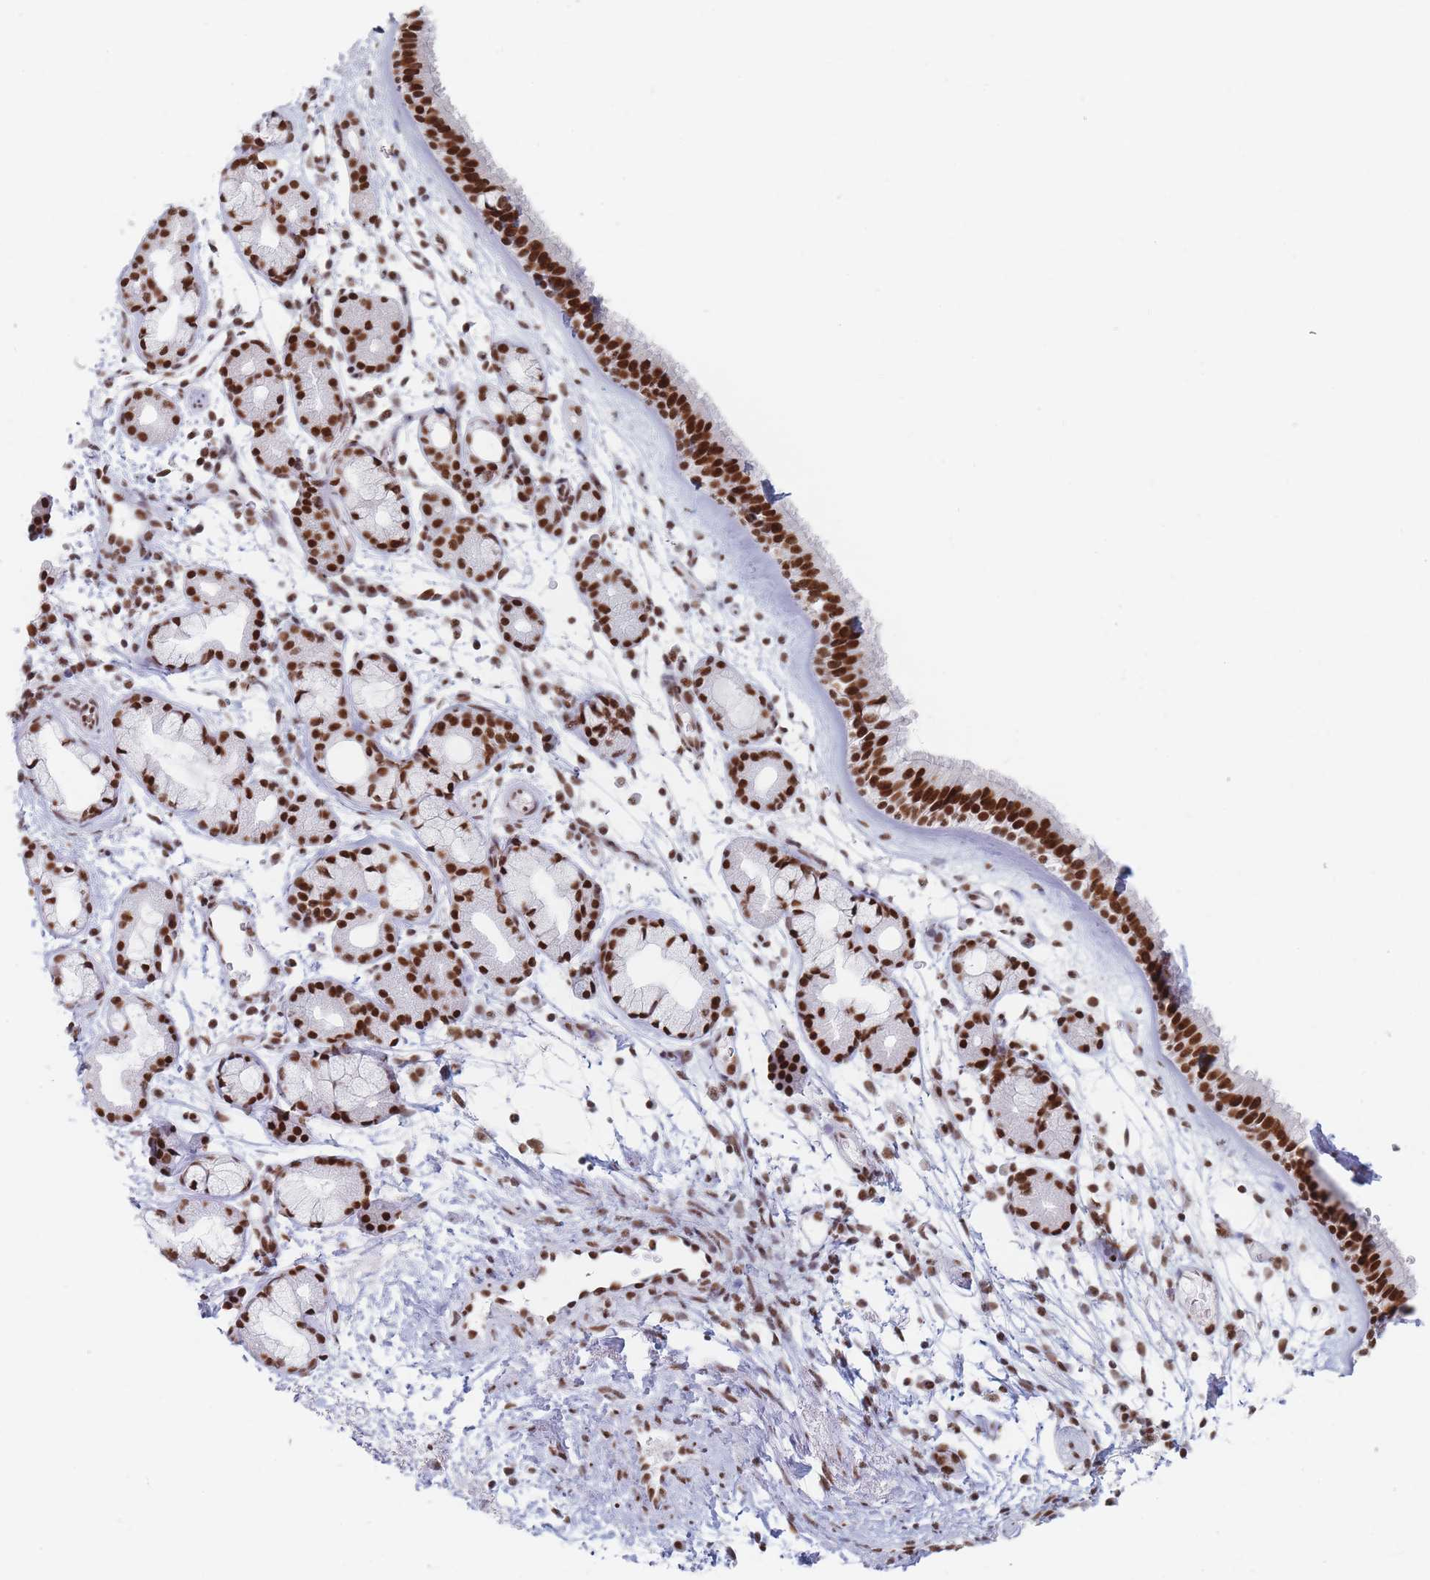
{"staining": {"intensity": "strong", "quantity": ">75%", "location": "nuclear"}, "tissue": "nasopharynx", "cell_type": "Respiratory epithelial cells", "image_type": "normal", "snomed": [{"axis": "morphology", "description": "Normal tissue, NOS"}, {"axis": "topography", "description": "Nasopharynx"}], "caption": "The image demonstrates a brown stain indicating the presence of a protein in the nuclear of respiratory epithelial cells in nasopharynx.", "gene": "SAFB2", "patient": {"sex": "female", "age": 81}}